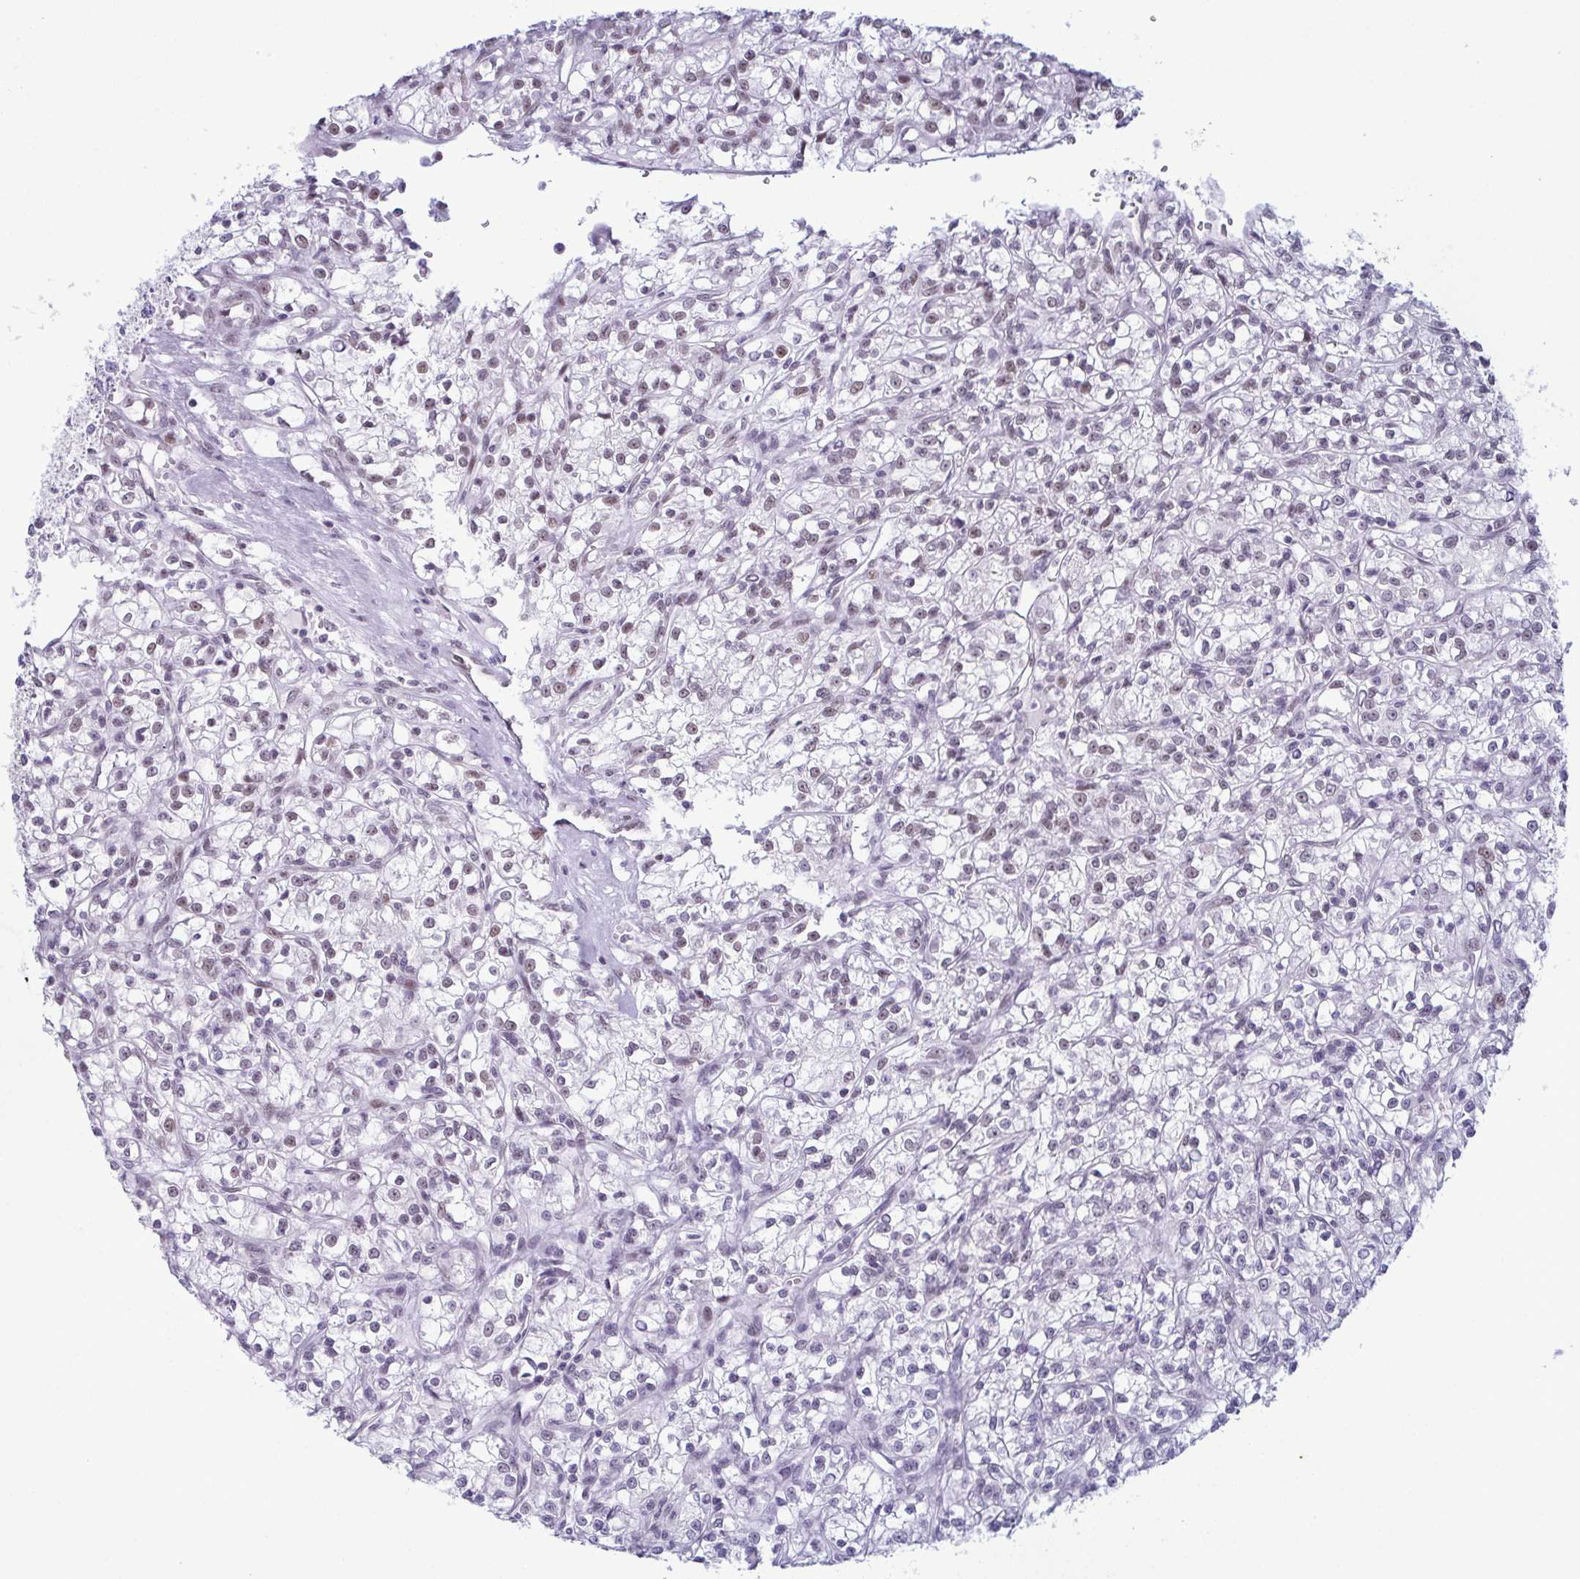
{"staining": {"intensity": "moderate", "quantity": "<25%", "location": "nuclear"}, "tissue": "renal cancer", "cell_type": "Tumor cells", "image_type": "cancer", "snomed": [{"axis": "morphology", "description": "Adenocarcinoma, NOS"}, {"axis": "topography", "description": "Kidney"}], "caption": "Moderate nuclear positivity for a protein is present in approximately <25% of tumor cells of renal cancer (adenocarcinoma) using IHC.", "gene": "RBM7", "patient": {"sex": "female", "age": 59}}